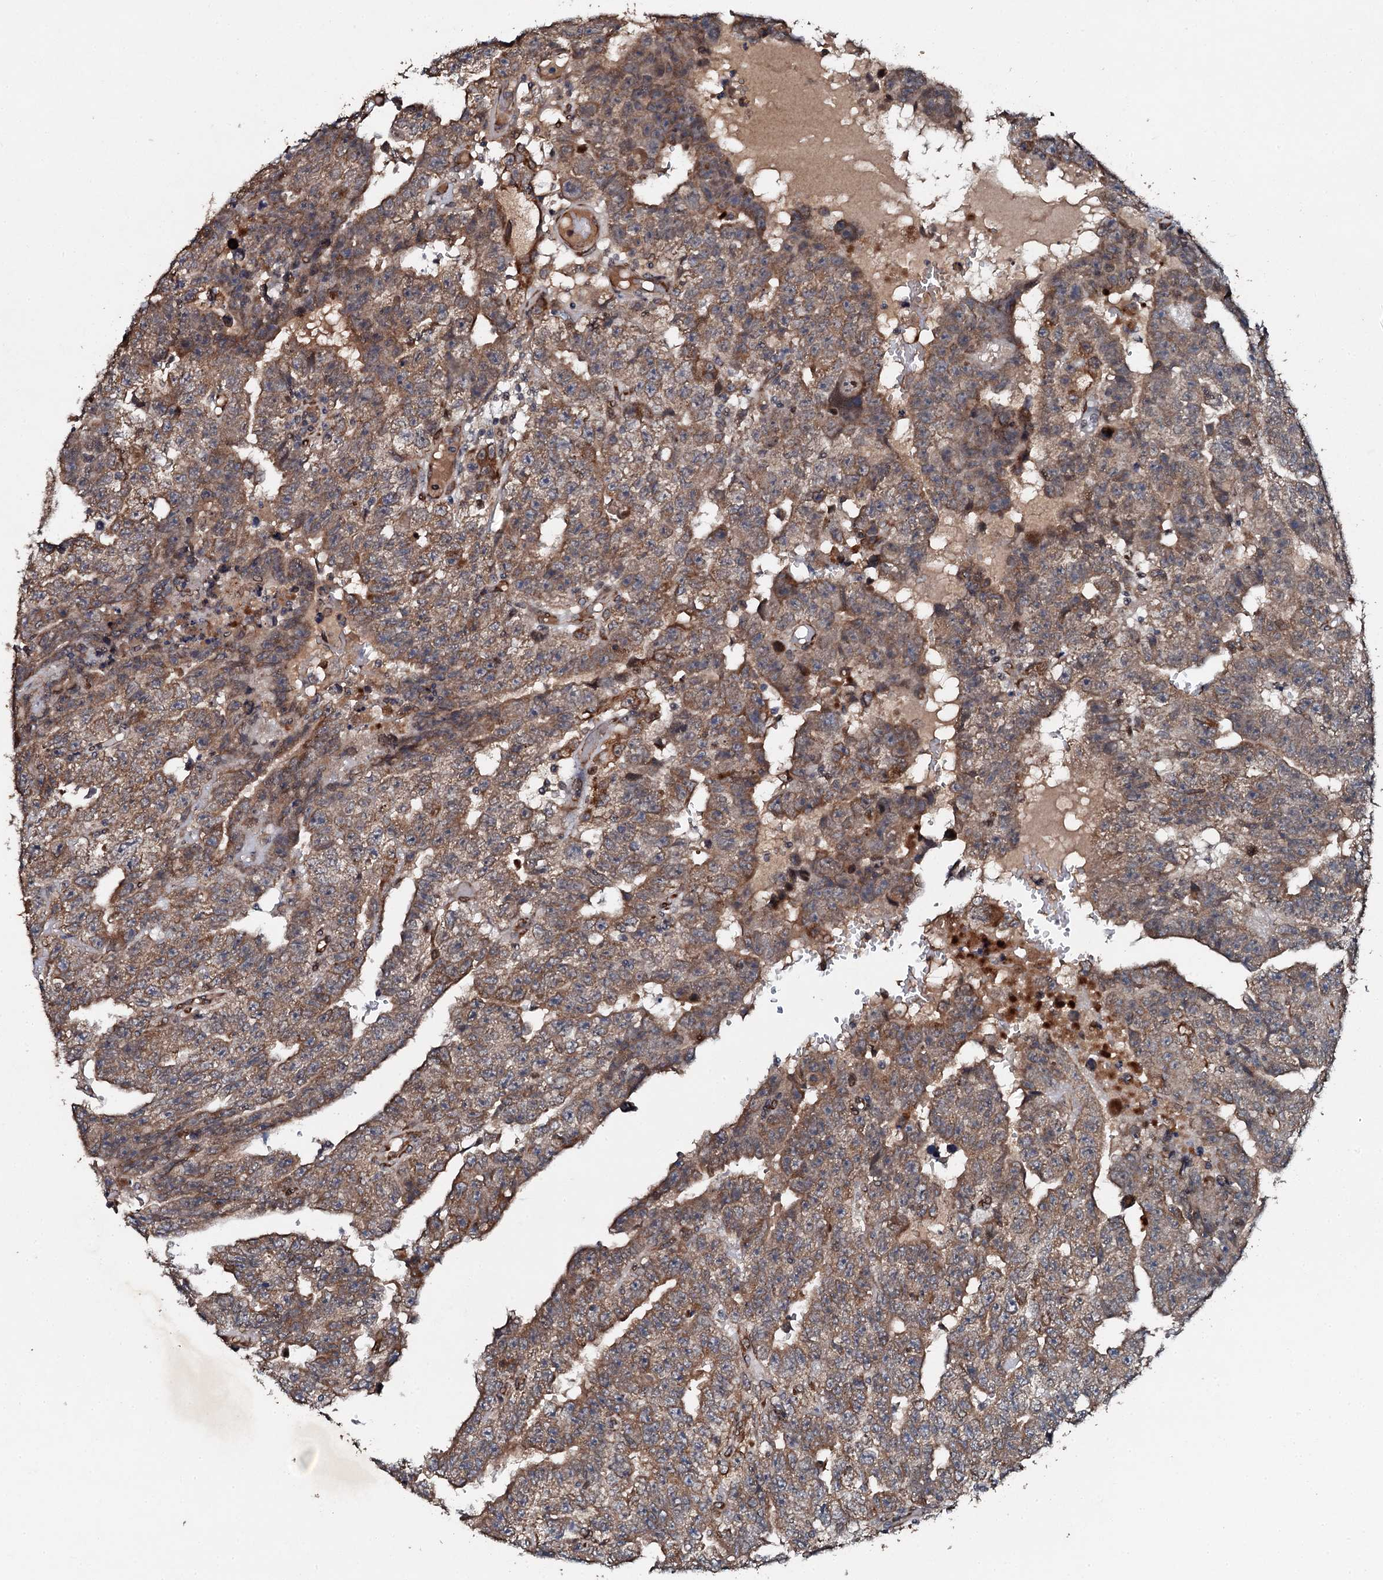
{"staining": {"intensity": "moderate", "quantity": ">75%", "location": "cytoplasmic/membranous"}, "tissue": "testis cancer", "cell_type": "Tumor cells", "image_type": "cancer", "snomed": [{"axis": "morphology", "description": "Carcinoma, Embryonal, NOS"}, {"axis": "topography", "description": "Testis"}], "caption": "Testis cancer stained for a protein displays moderate cytoplasmic/membranous positivity in tumor cells.", "gene": "ADAMTS10", "patient": {"sex": "male", "age": 25}}